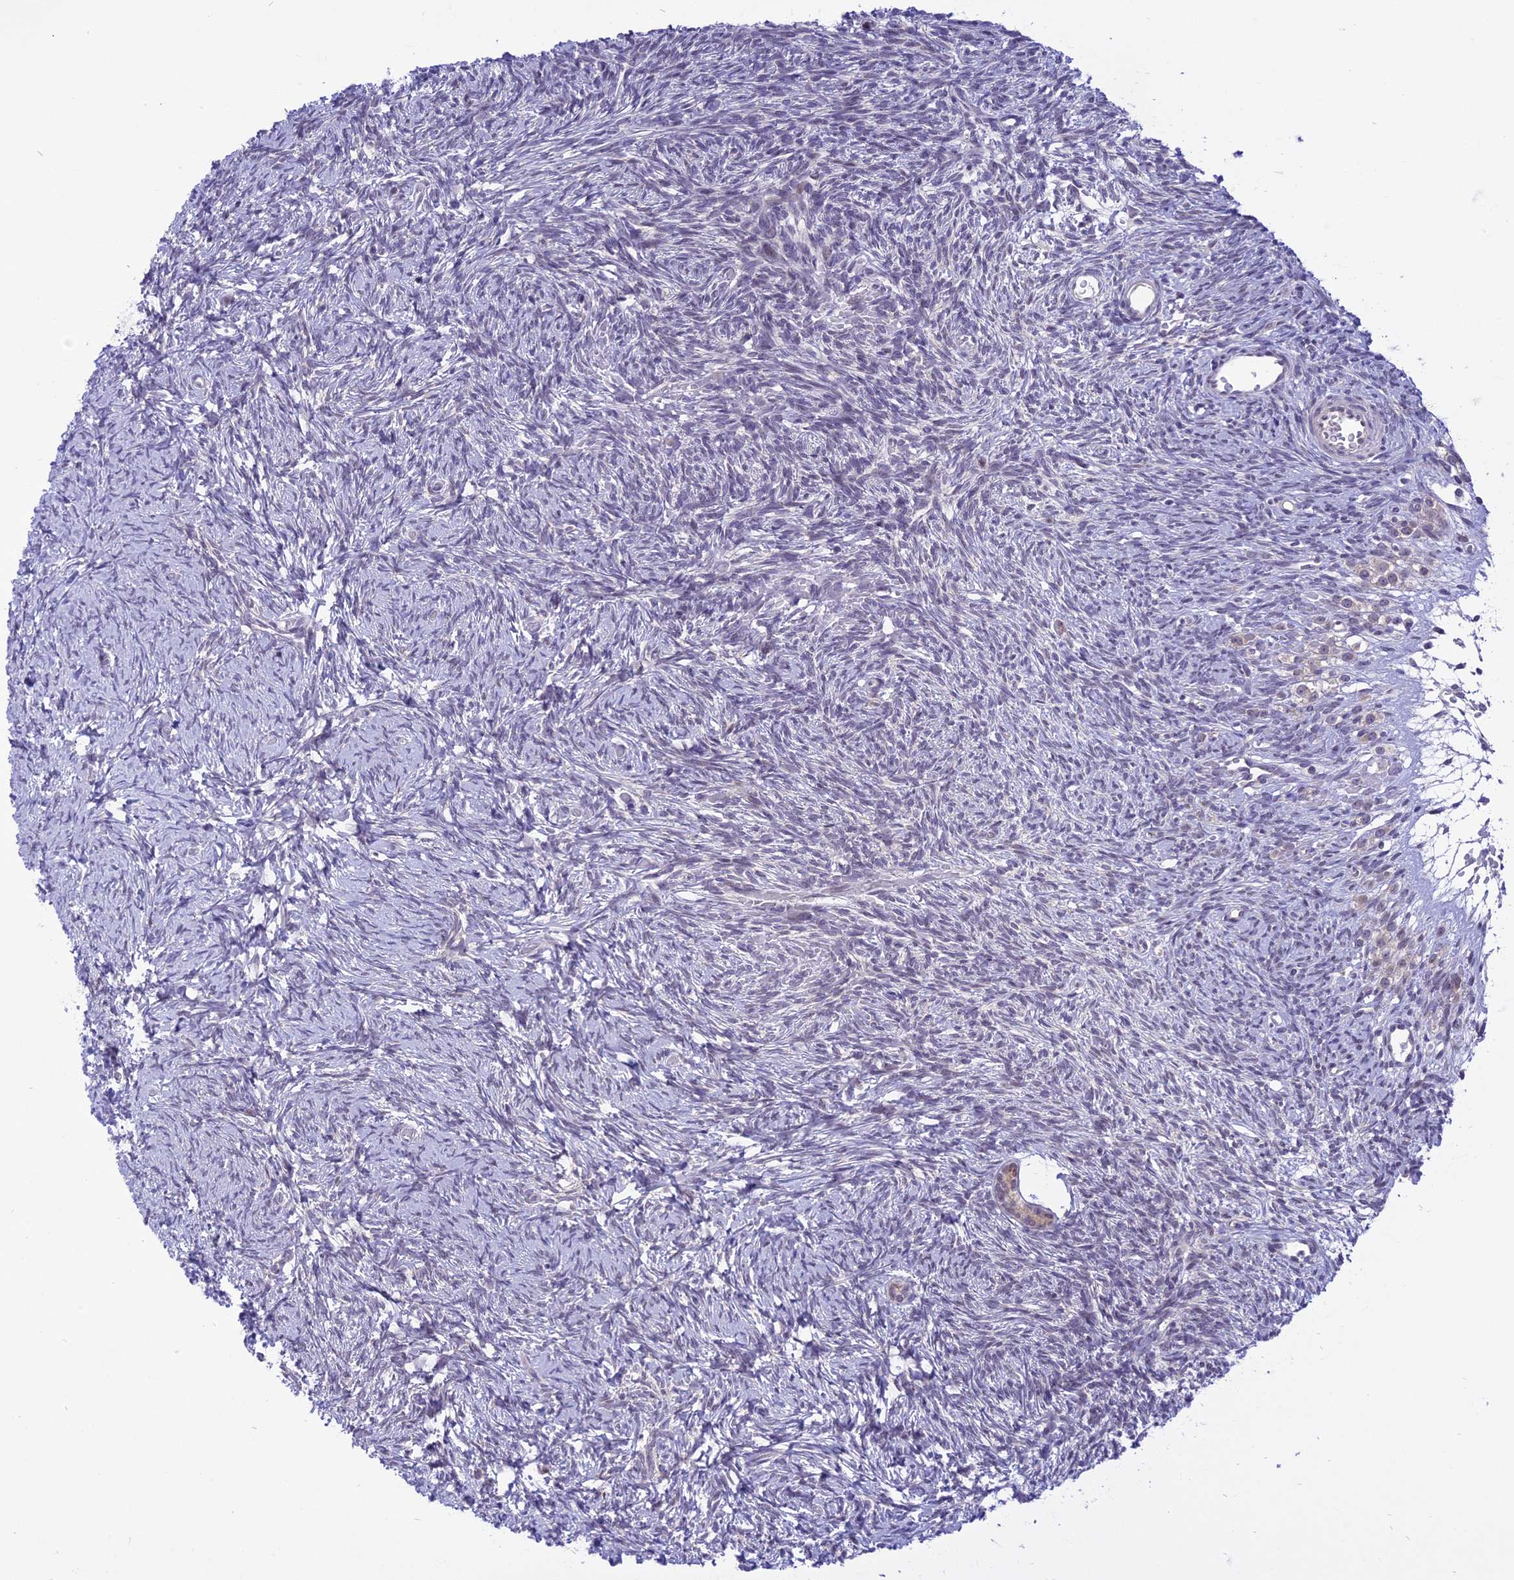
{"staining": {"intensity": "weak", "quantity": "25%-75%", "location": "cytoplasmic/membranous"}, "tissue": "ovary", "cell_type": "Follicle cells", "image_type": "normal", "snomed": [{"axis": "morphology", "description": "Normal tissue, NOS"}, {"axis": "topography", "description": "Ovary"}], "caption": "This image displays immunohistochemistry staining of benign human ovary, with low weak cytoplasmic/membranous staining in approximately 25%-75% of follicle cells.", "gene": "ZNF837", "patient": {"sex": "female", "age": 39}}